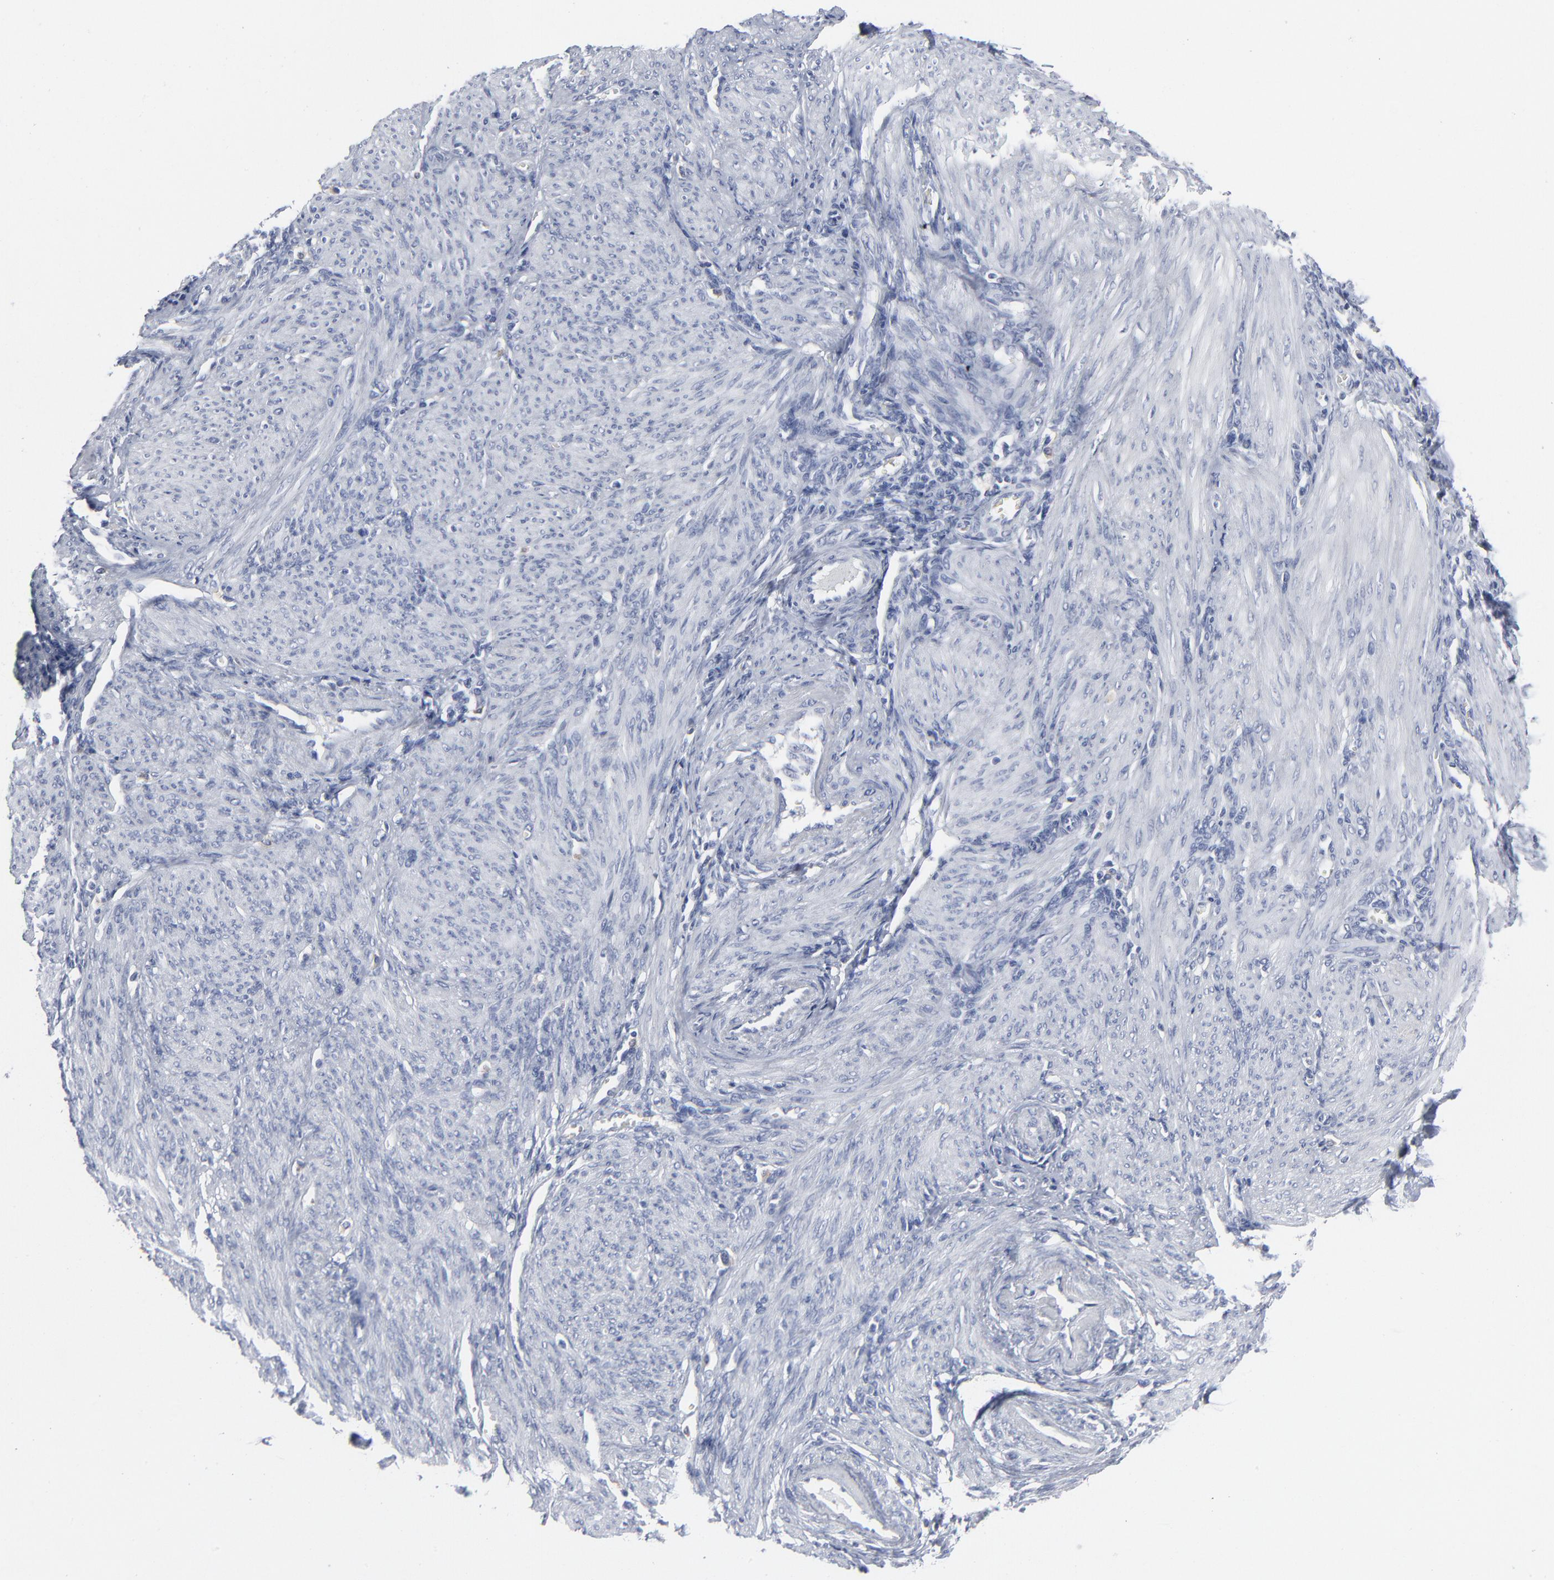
{"staining": {"intensity": "negative", "quantity": "none", "location": "none"}, "tissue": "endometrium", "cell_type": "Cells in endometrial stroma", "image_type": "normal", "snomed": [{"axis": "morphology", "description": "Normal tissue, NOS"}, {"axis": "topography", "description": "Endometrium"}], "caption": "DAB immunohistochemical staining of unremarkable endometrium reveals no significant expression in cells in endometrial stroma. (Immunohistochemistry (ihc), brightfield microscopy, high magnification).", "gene": "PAGE1", "patient": {"sex": "female", "age": 72}}